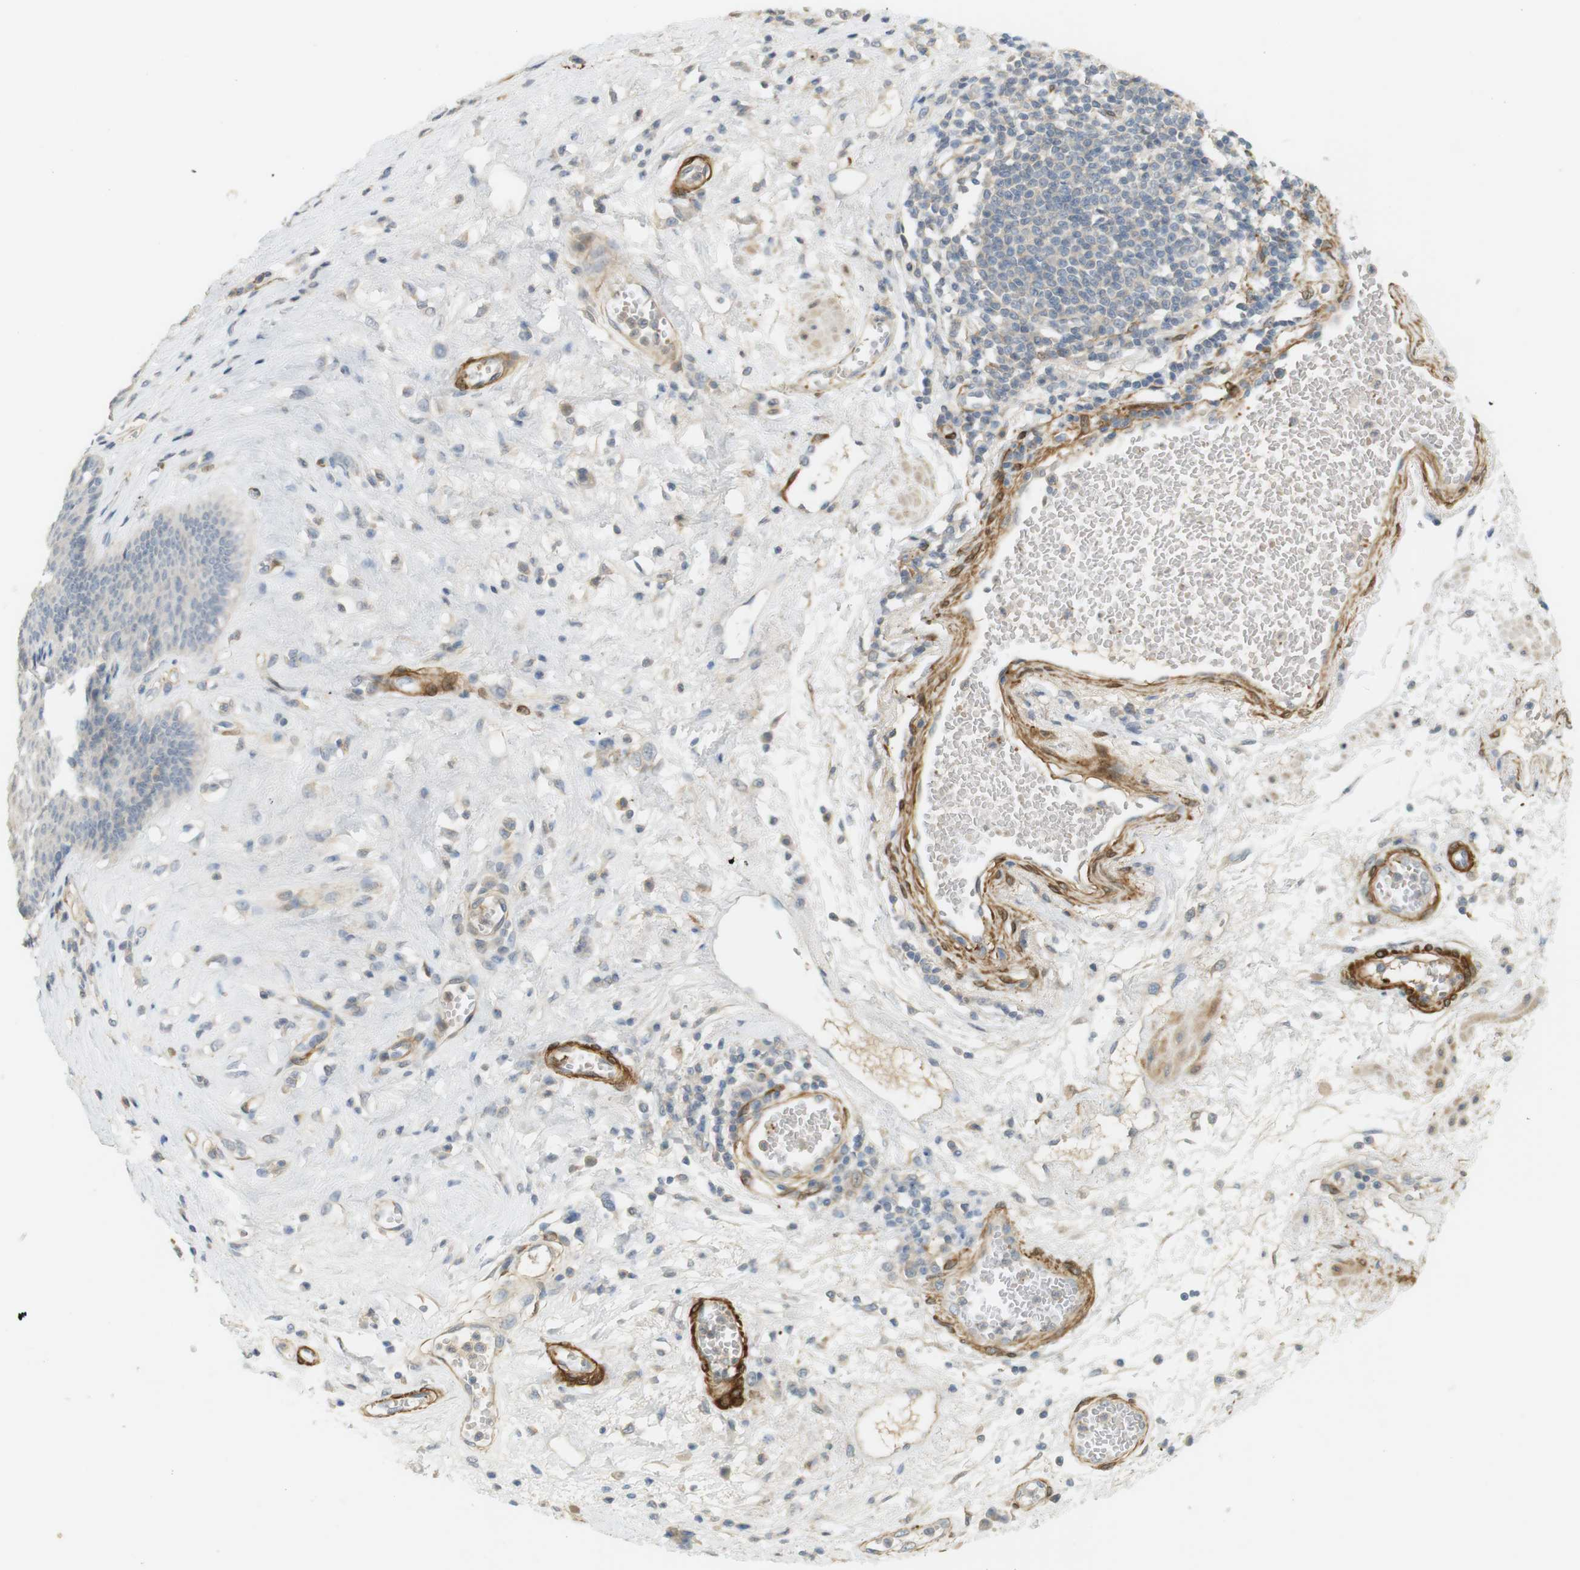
{"staining": {"intensity": "negative", "quantity": "none", "location": "none"}, "tissue": "esophagus", "cell_type": "Squamous epithelial cells", "image_type": "normal", "snomed": [{"axis": "morphology", "description": "Normal tissue, NOS"}, {"axis": "morphology", "description": "Squamous cell carcinoma, NOS"}, {"axis": "topography", "description": "Esophagus"}], "caption": "Human esophagus stained for a protein using immunohistochemistry demonstrates no expression in squamous epithelial cells.", "gene": "PDE3A", "patient": {"sex": "male", "age": 65}}